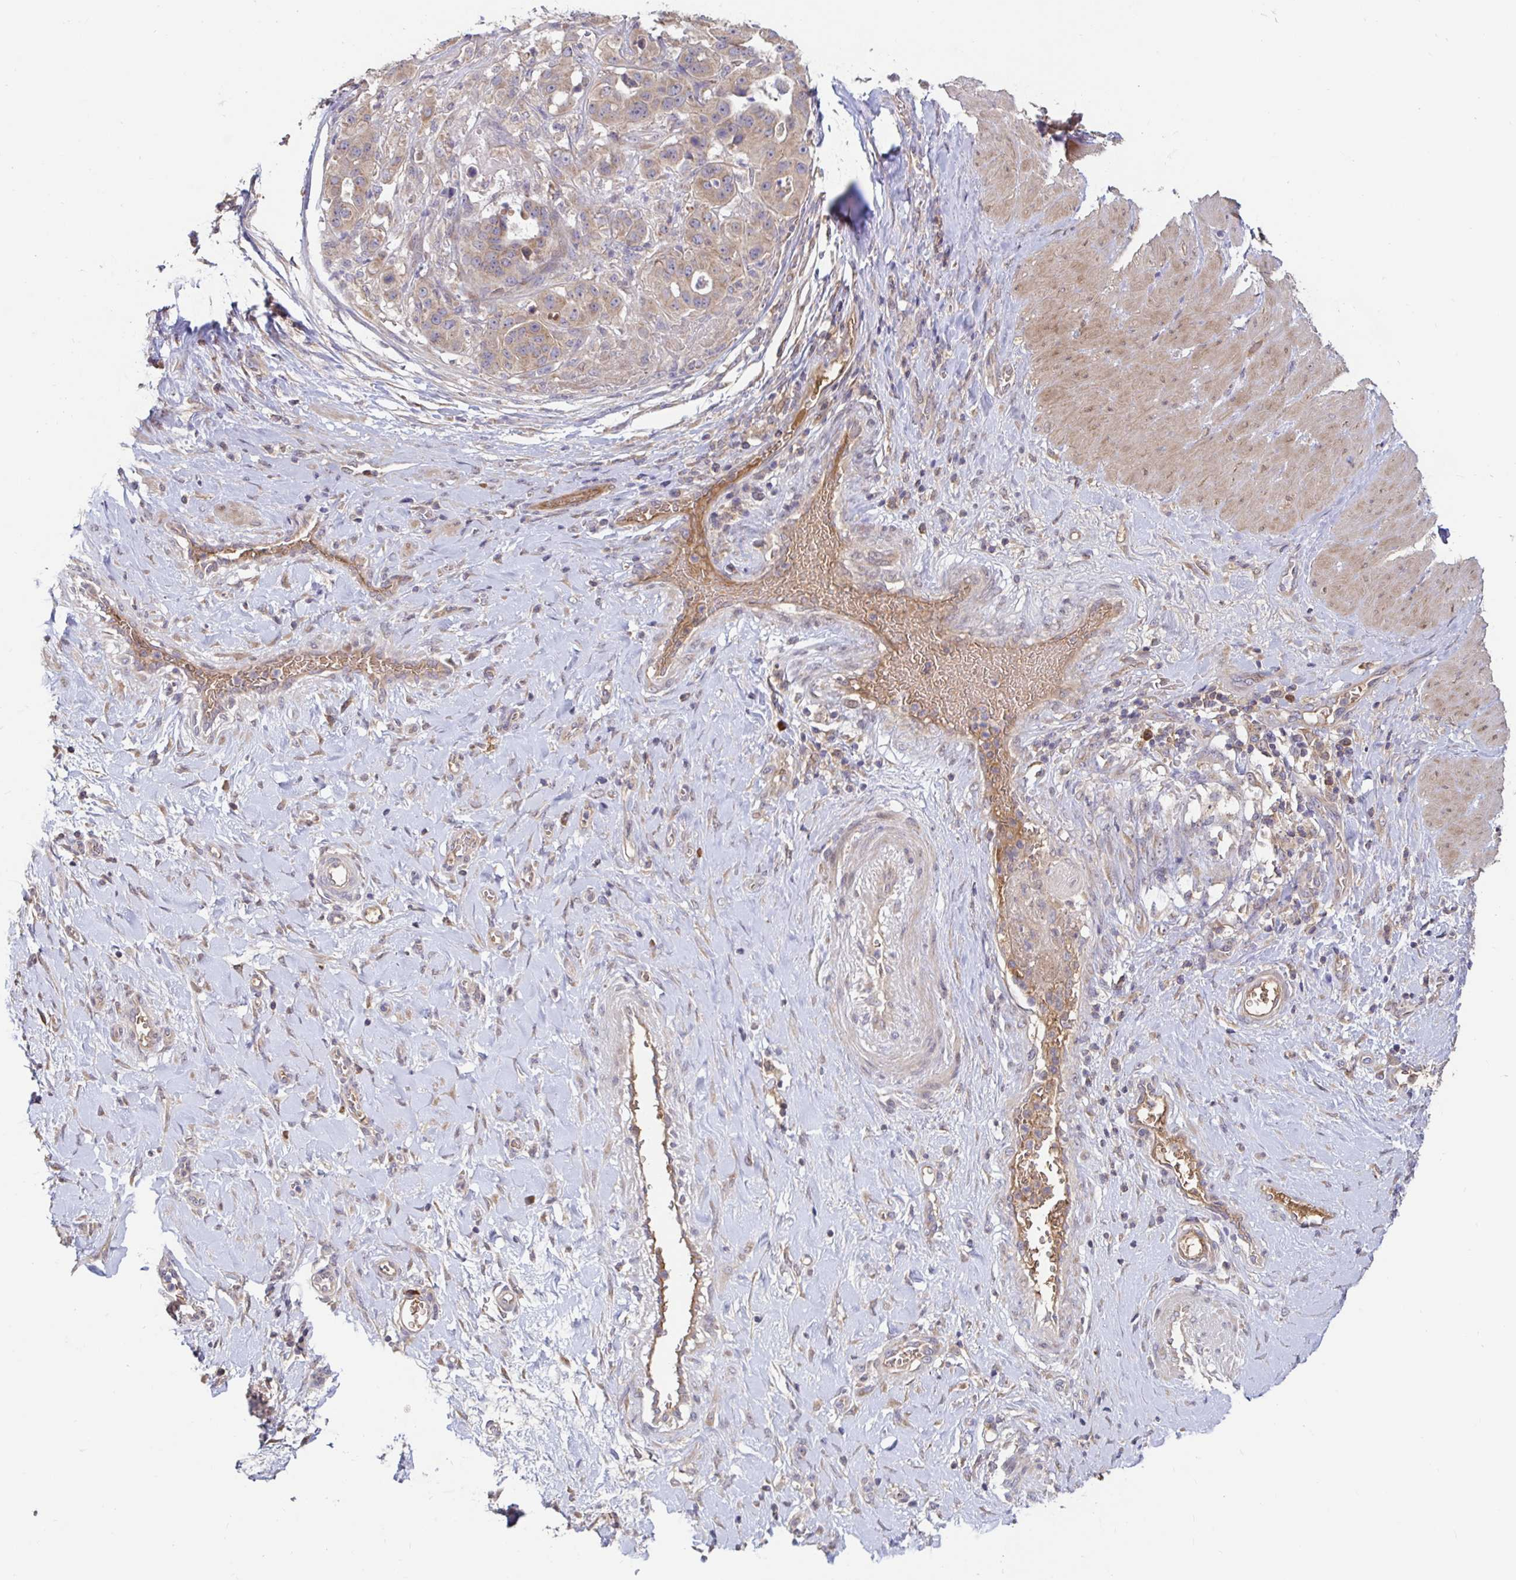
{"staining": {"intensity": "weak", "quantity": "25%-75%", "location": "cytoplasmic/membranous"}, "tissue": "stomach cancer", "cell_type": "Tumor cells", "image_type": "cancer", "snomed": [{"axis": "morphology", "description": "Adenocarcinoma, NOS"}, {"axis": "topography", "description": "Stomach"}], "caption": "Brown immunohistochemical staining in stomach adenocarcinoma reveals weak cytoplasmic/membranous staining in about 25%-75% of tumor cells.", "gene": "LARP1", "patient": {"sex": "male", "age": 48}}